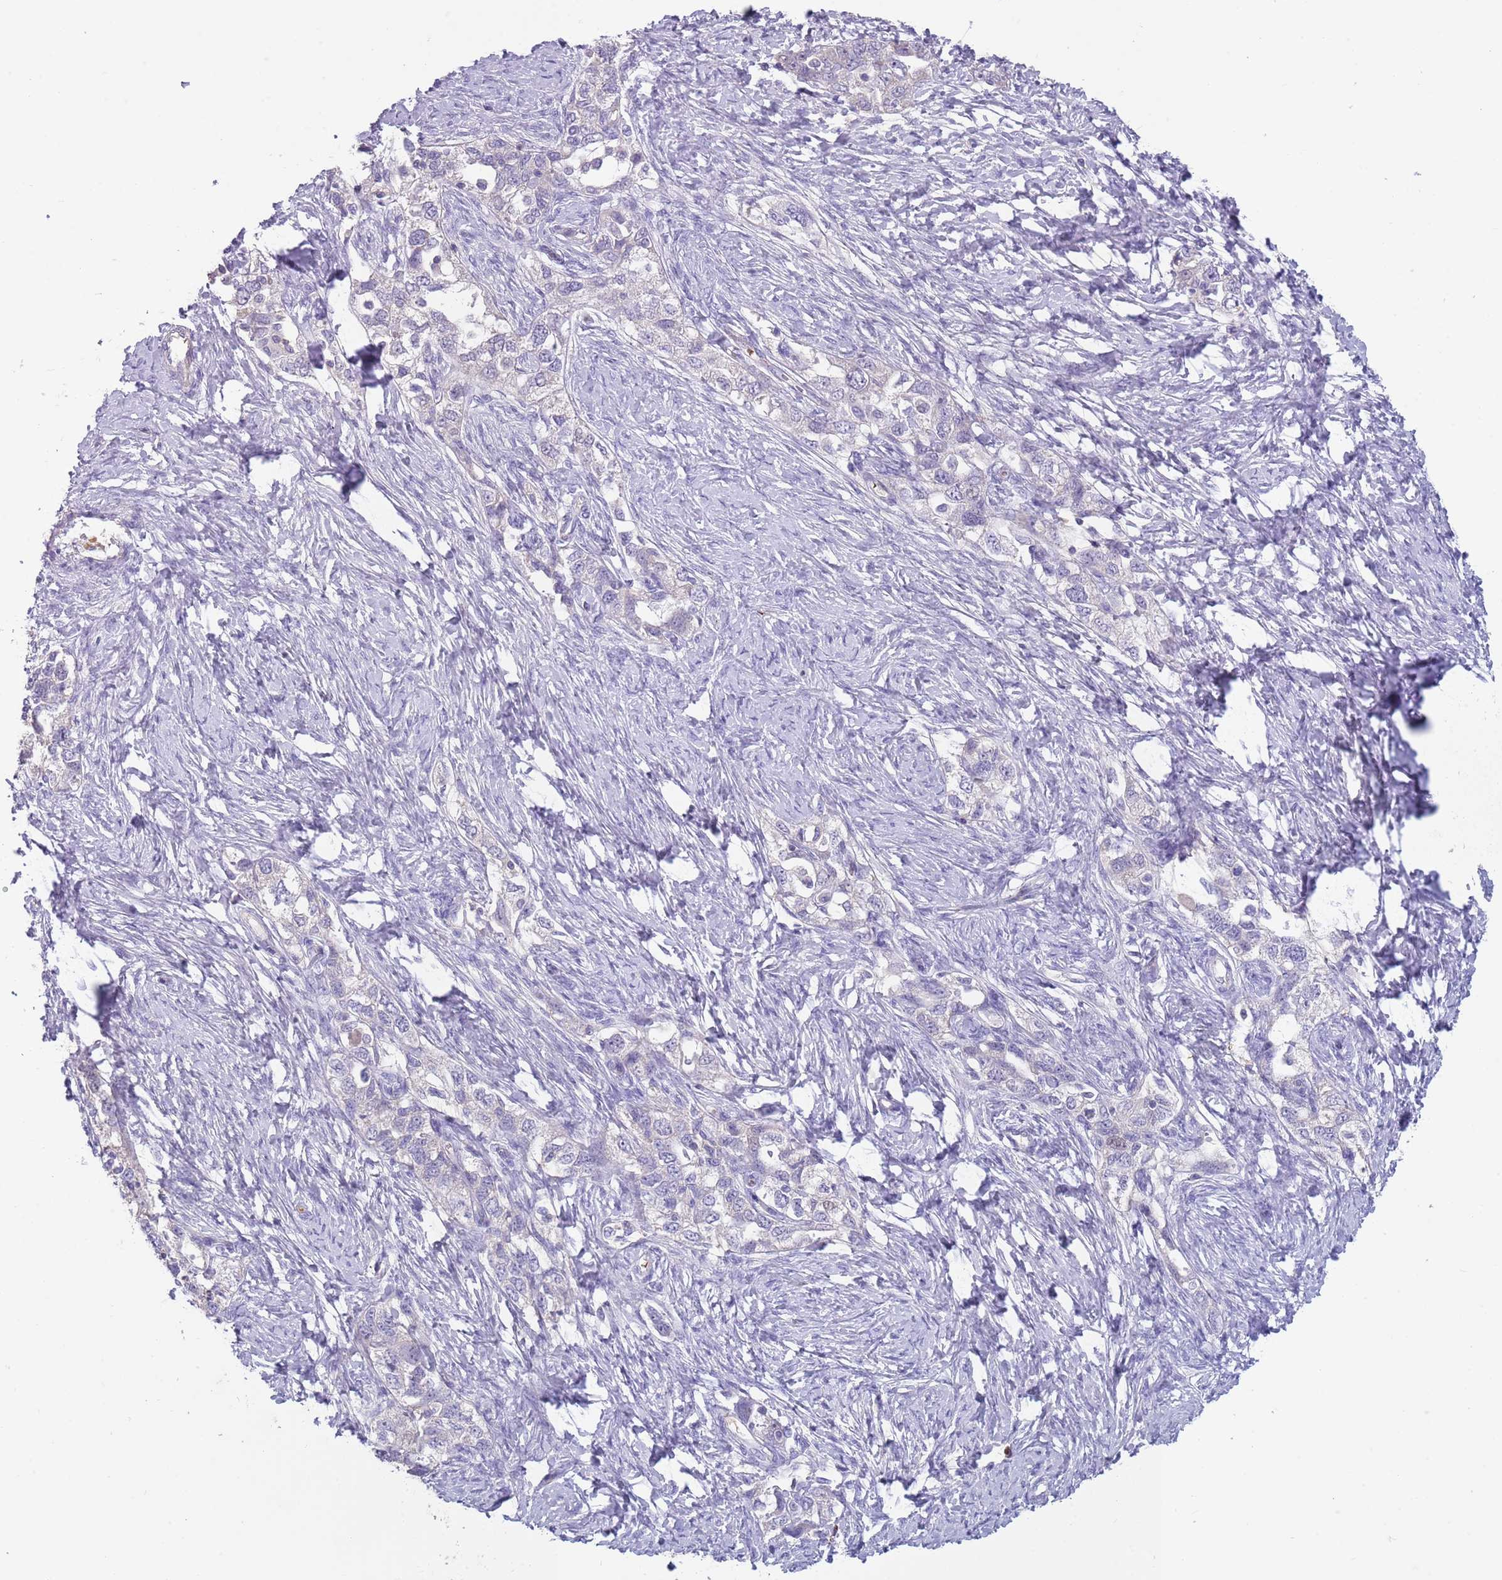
{"staining": {"intensity": "weak", "quantity": "<25%", "location": "cytoplasmic/membranous"}, "tissue": "ovarian cancer", "cell_type": "Tumor cells", "image_type": "cancer", "snomed": [{"axis": "morphology", "description": "Carcinoma, NOS"}, {"axis": "morphology", "description": "Cystadenocarcinoma, serous, NOS"}, {"axis": "topography", "description": "Ovary"}], "caption": "Immunohistochemistry of ovarian cancer displays no positivity in tumor cells. (DAB IHC with hematoxylin counter stain).", "gene": "ZNF14", "patient": {"sex": "female", "age": 69}}